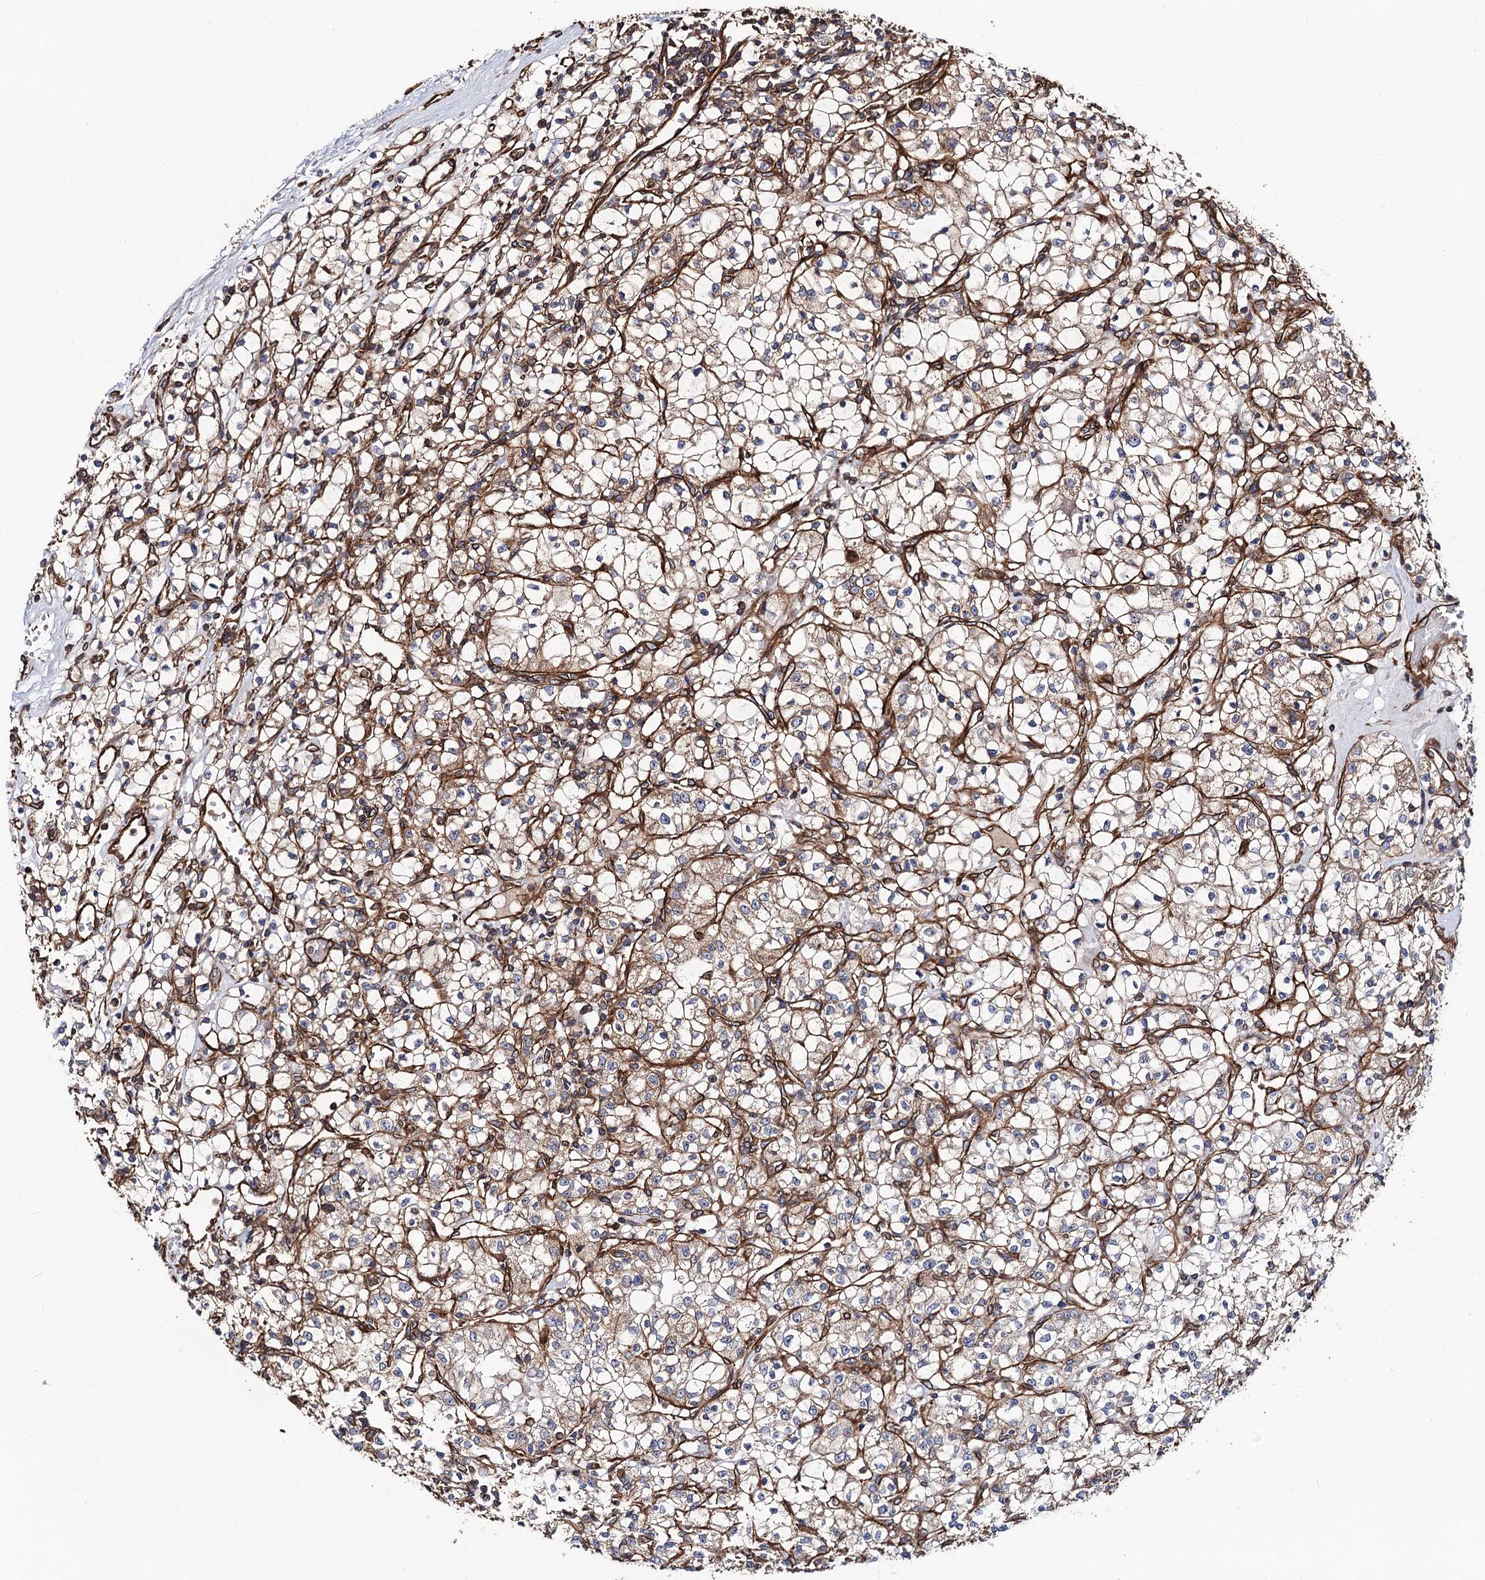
{"staining": {"intensity": "moderate", "quantity": ">75%", "location": "cytoplasmic/membranous"}, "tissue": "renal cancer", "cell_type": "Tumor cells", "image_type": "cancer", "snomed": [{"axis": "morphology", "description": "Adenocarcinoma, NOS"}, {"axis": "topography", "description": "Kidney"}], "caption": "The micrograph shows immunohistochemical staining of renal cancer (adenocarcinoma). There is moderate cytoplasmic/membranous staining is identified in approximately >75% of tumor cells.", "gene": "CIP2A", "patient": {"sex": "female", "age": 59}}